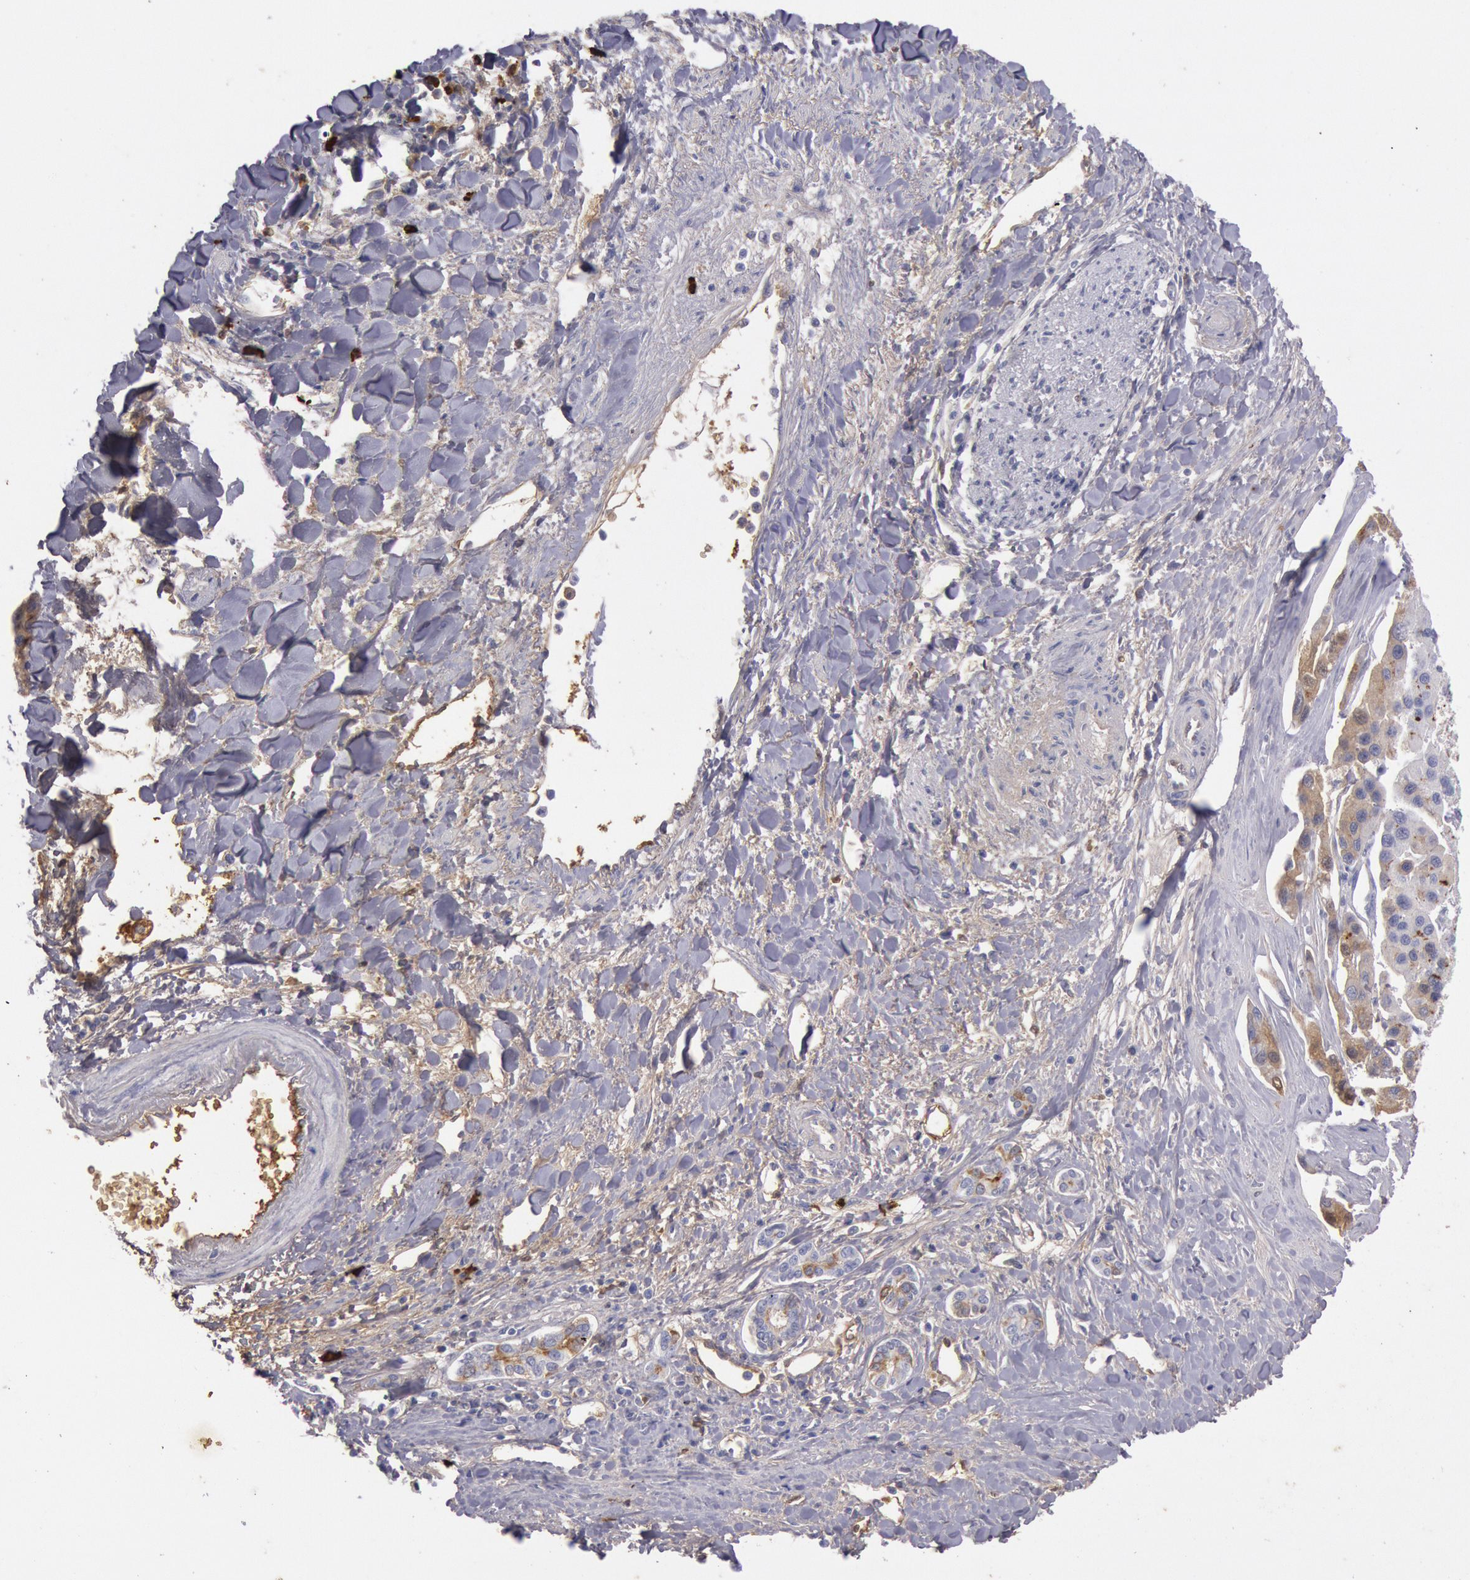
{"staining": {"intensity": "weak", "quantity": "25%-75%", "location": "cytoplasmic/membranous"}, "tissue": "liver cancer", "cell_type": "Tumor cells", "image_type": "cancer", "snomed": [{"axis": "morphology", "description": "Carcinoma, Hepatocellular, NOS"}, {"axis": "topography", "description": "Liver"}], "caption": "Brown immunohistochemical staining in hepatocellular carcinoma (liver) shows weak cytoplasmic/membranous positivity in about 25%-75% of tumor cells.", "gene": "IGHA1", "patient": {"sex": "female", "age": 85}}